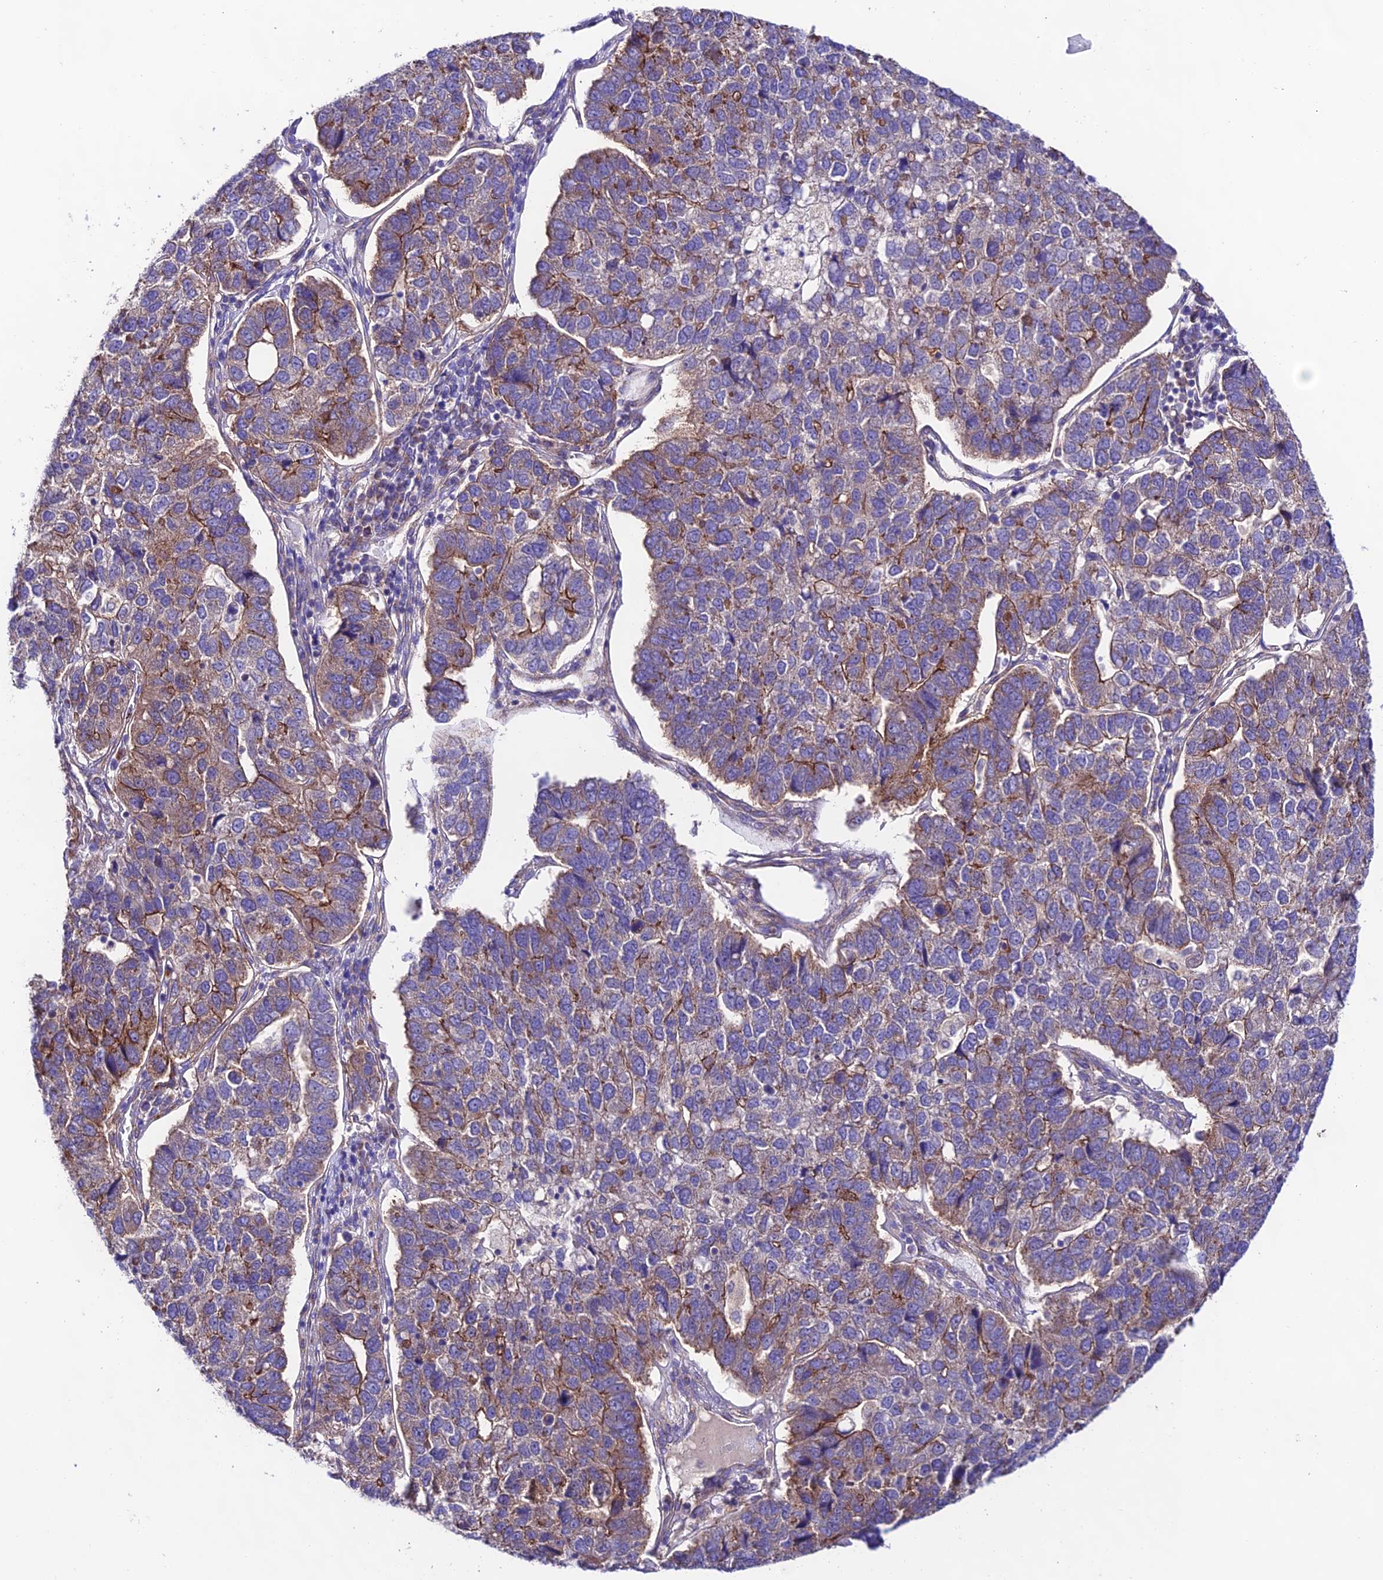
{"staining": {"intensity": "strong", "quantity": "25%-75%", "location": "cytoplasmic/membranous"}, "tissue": "pancreatic cancer", "cell_type": "Tumor cells", "image_type": "cancer", "snomed": [{"axis": "morphology", "description": "Adenocarcinoma, NOS"}, {"axis": "topography", "description": "Pancreas"}], "caption": "Pancreatic cancer stained for a protein exhibits strong cytoplasmic/membranous positivity in tumor cells.", "gene": "LACTB2", "patient": {"sex": "female", "age": 61}}